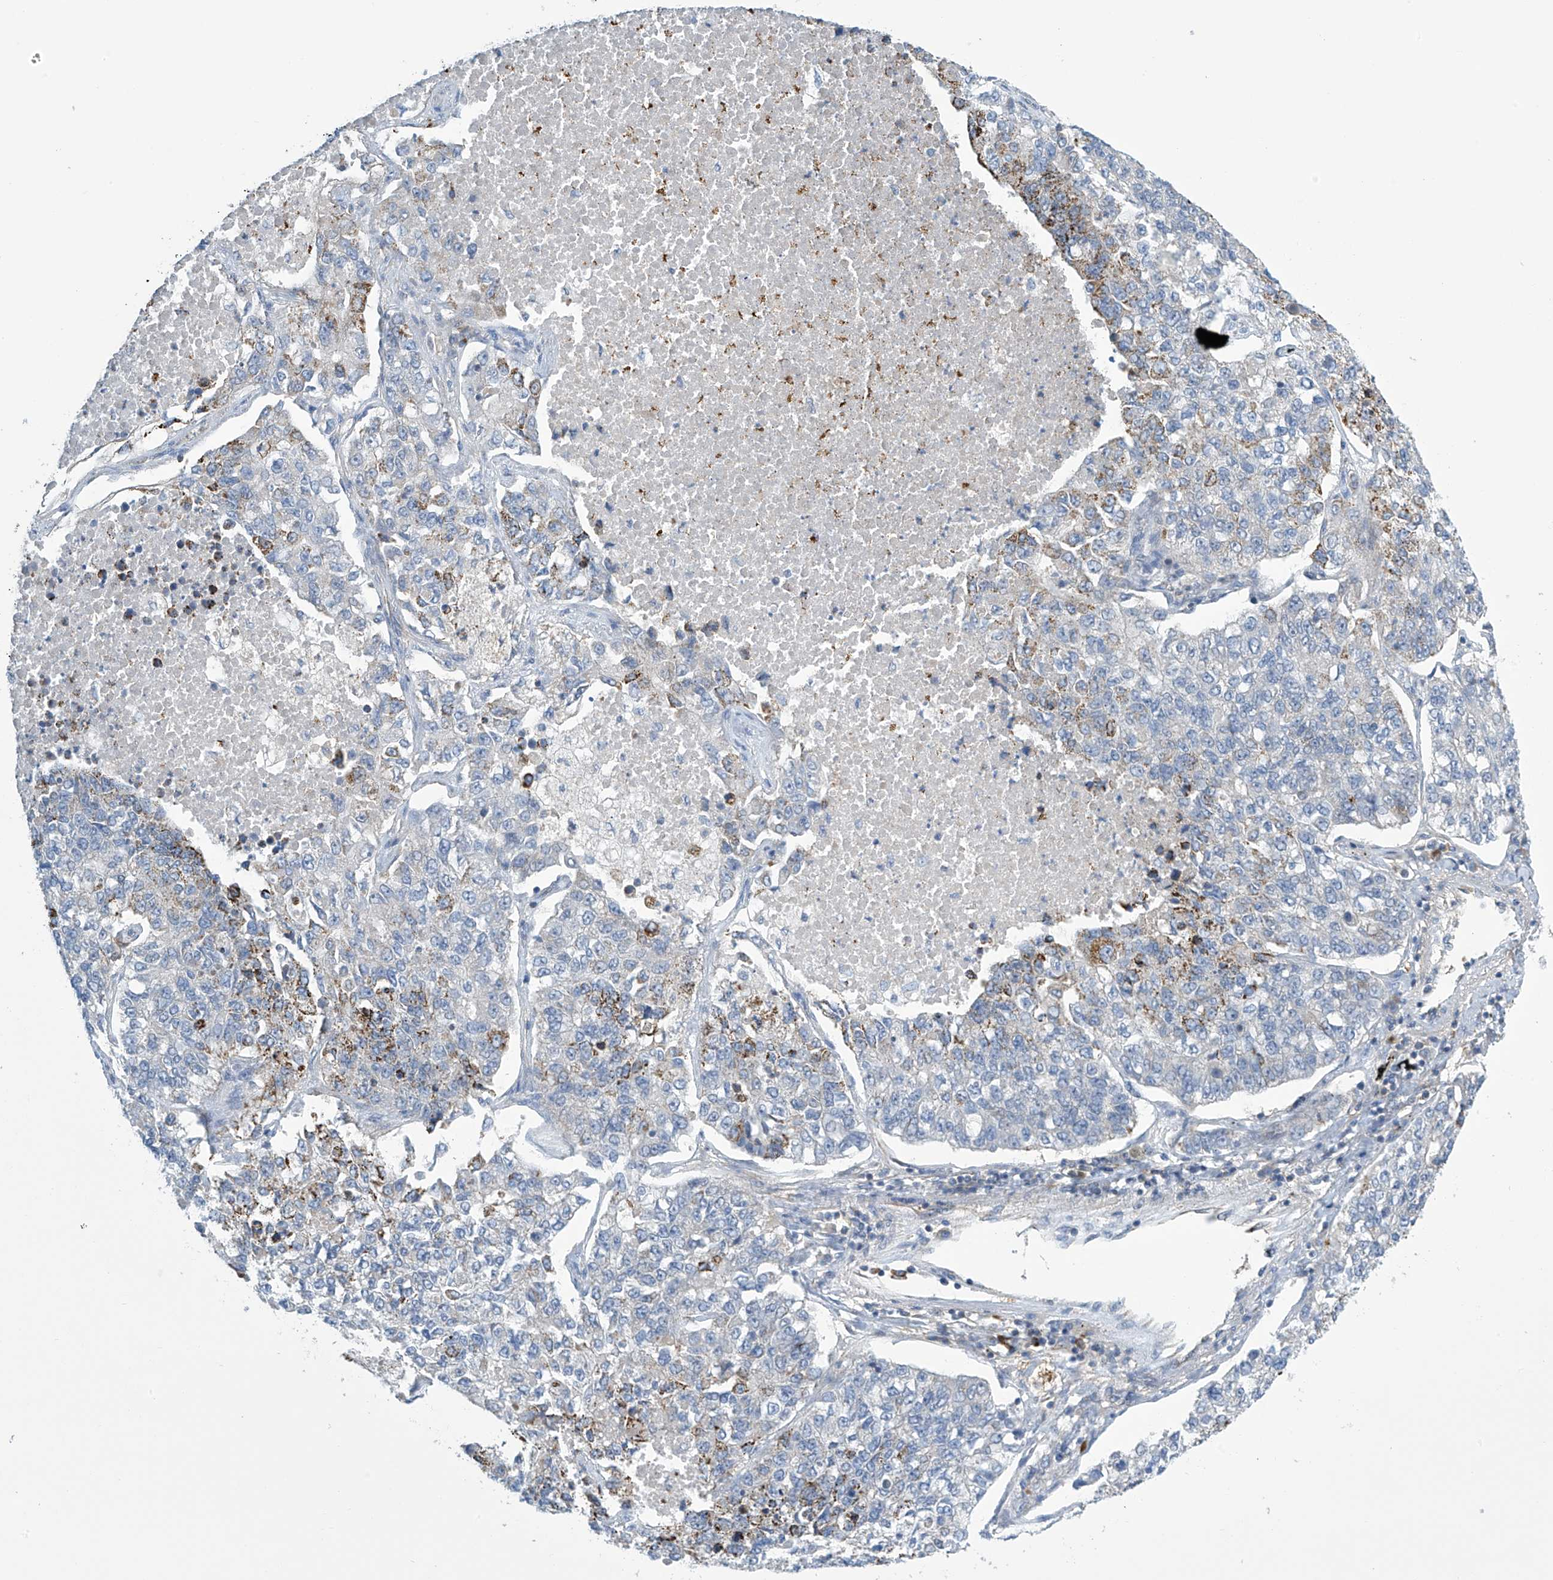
{"staining": {"intensity": "weak", "quantity": "<25%", "location": "cytoplasmic/membranous"}, "tissue": "lung cancer", "cell_type": "Tumor cells", "image_type": "cancer", "snomed": [{"axis": "morphology", "description": "Adenocarcinoma, NOS"}, {"axis": "topography", "description": "Lung"}], "caption": "High power microscopy micrograph of an immunohistochemistry (IHC) photomicrograph of lung adenocarcinoma, revealing no significant expression in tumor cells.", "gene": "IBA57", "patient": {"sex": "male", "age": 49}}